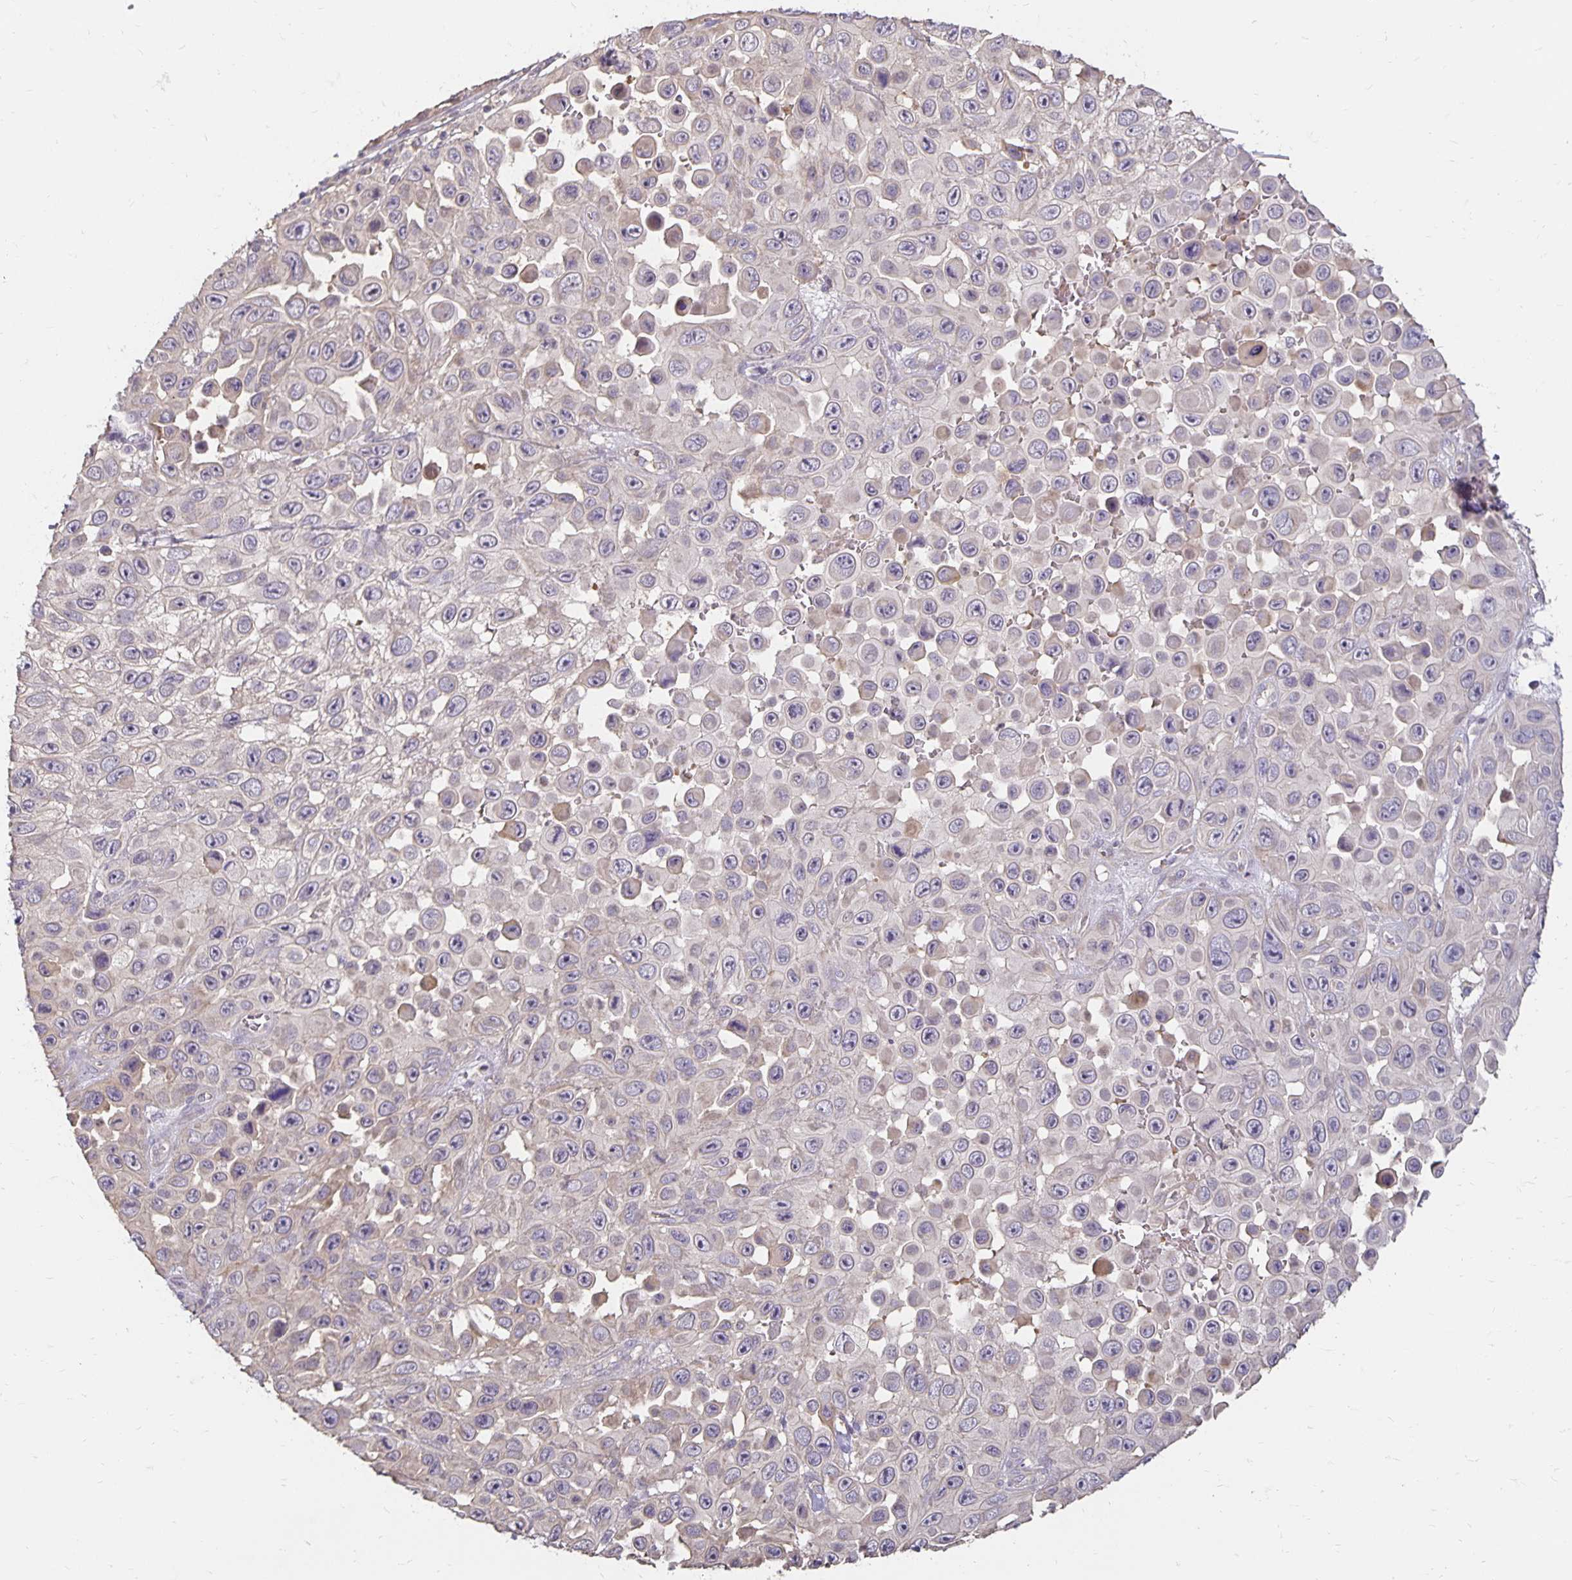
{"staining": {"intensity": "weak", "quantity": "<25%", "location": "cytoplasmic/membranous"}, "tissue": "skin cancer", "cell_type": "Tumor cells", "image_type": "cancer", "snomed": [{"axis": "morphology", "description": "Squamous cell carcinoma, NOS"}, {"axis": "topography", "description": "Skin"}], "caption": "Human skin cancer stained for a protein using immunohistochemistry shows no positivity in tumor cells.", "gene": "CST6", "patient": {"sex": "male", "age": 81}}